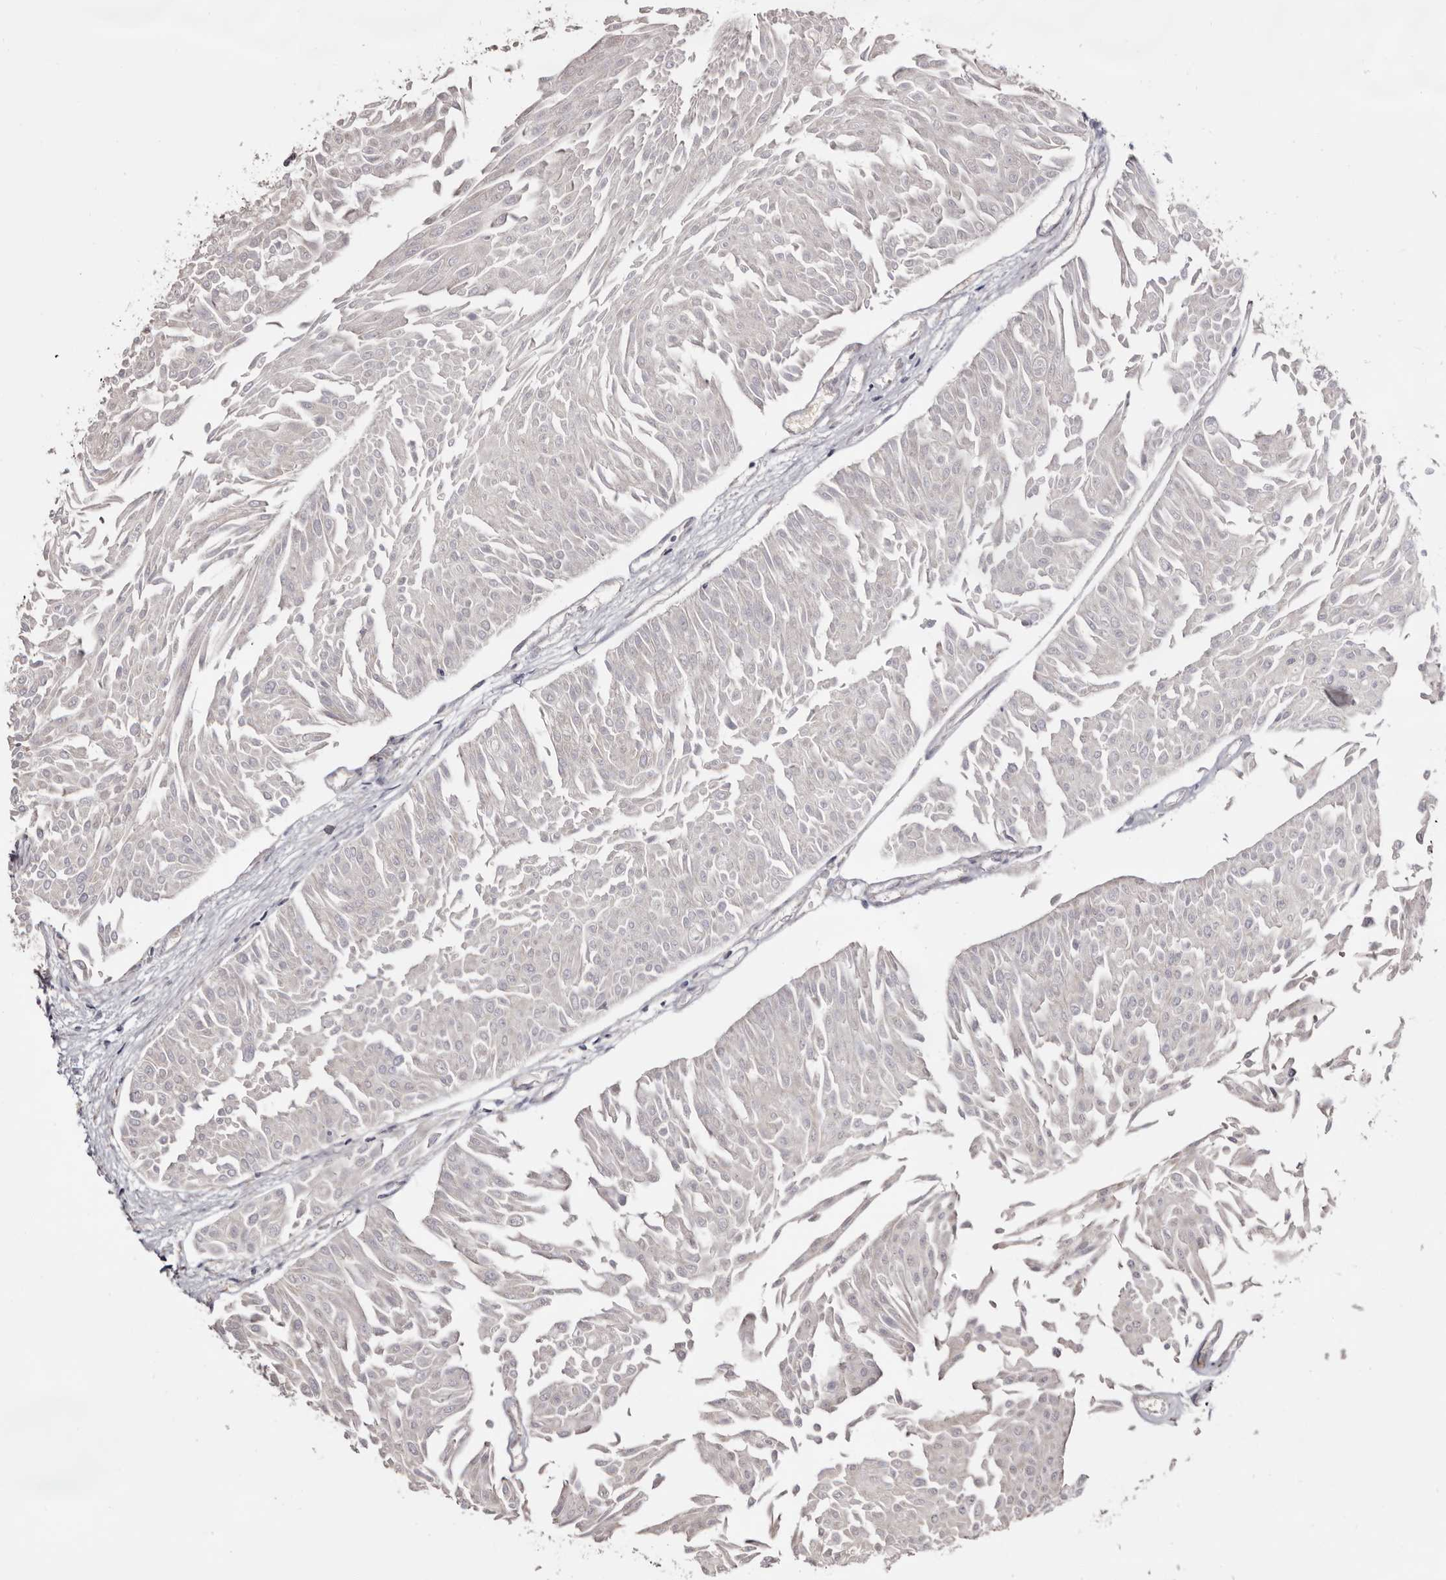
{"staining": {"intensity": "negative", "quantity": "none", "location": "none"}, "tissue": "urothelial cancer", "cell_type": "Tumor cells", "image_type": "cancer", "snomed": [{"axis": "morphology", "description": "Urothelial carcinoma, Low grade"}, {"axis": "topography", "description": "Urinary bladder"}], "caption": "Photomicrograph shows no significant protein expression in tumor cells of urothelial cancer. Brightfield microscopy of immunohistochemistry (IHC) stained with DAB (3,3'-diaminobenzidine) (brown) and hematoxylin (blue), captured at high magnification.", "gene": "PIGX", "patient": {"sex": "male", "age": 67}}